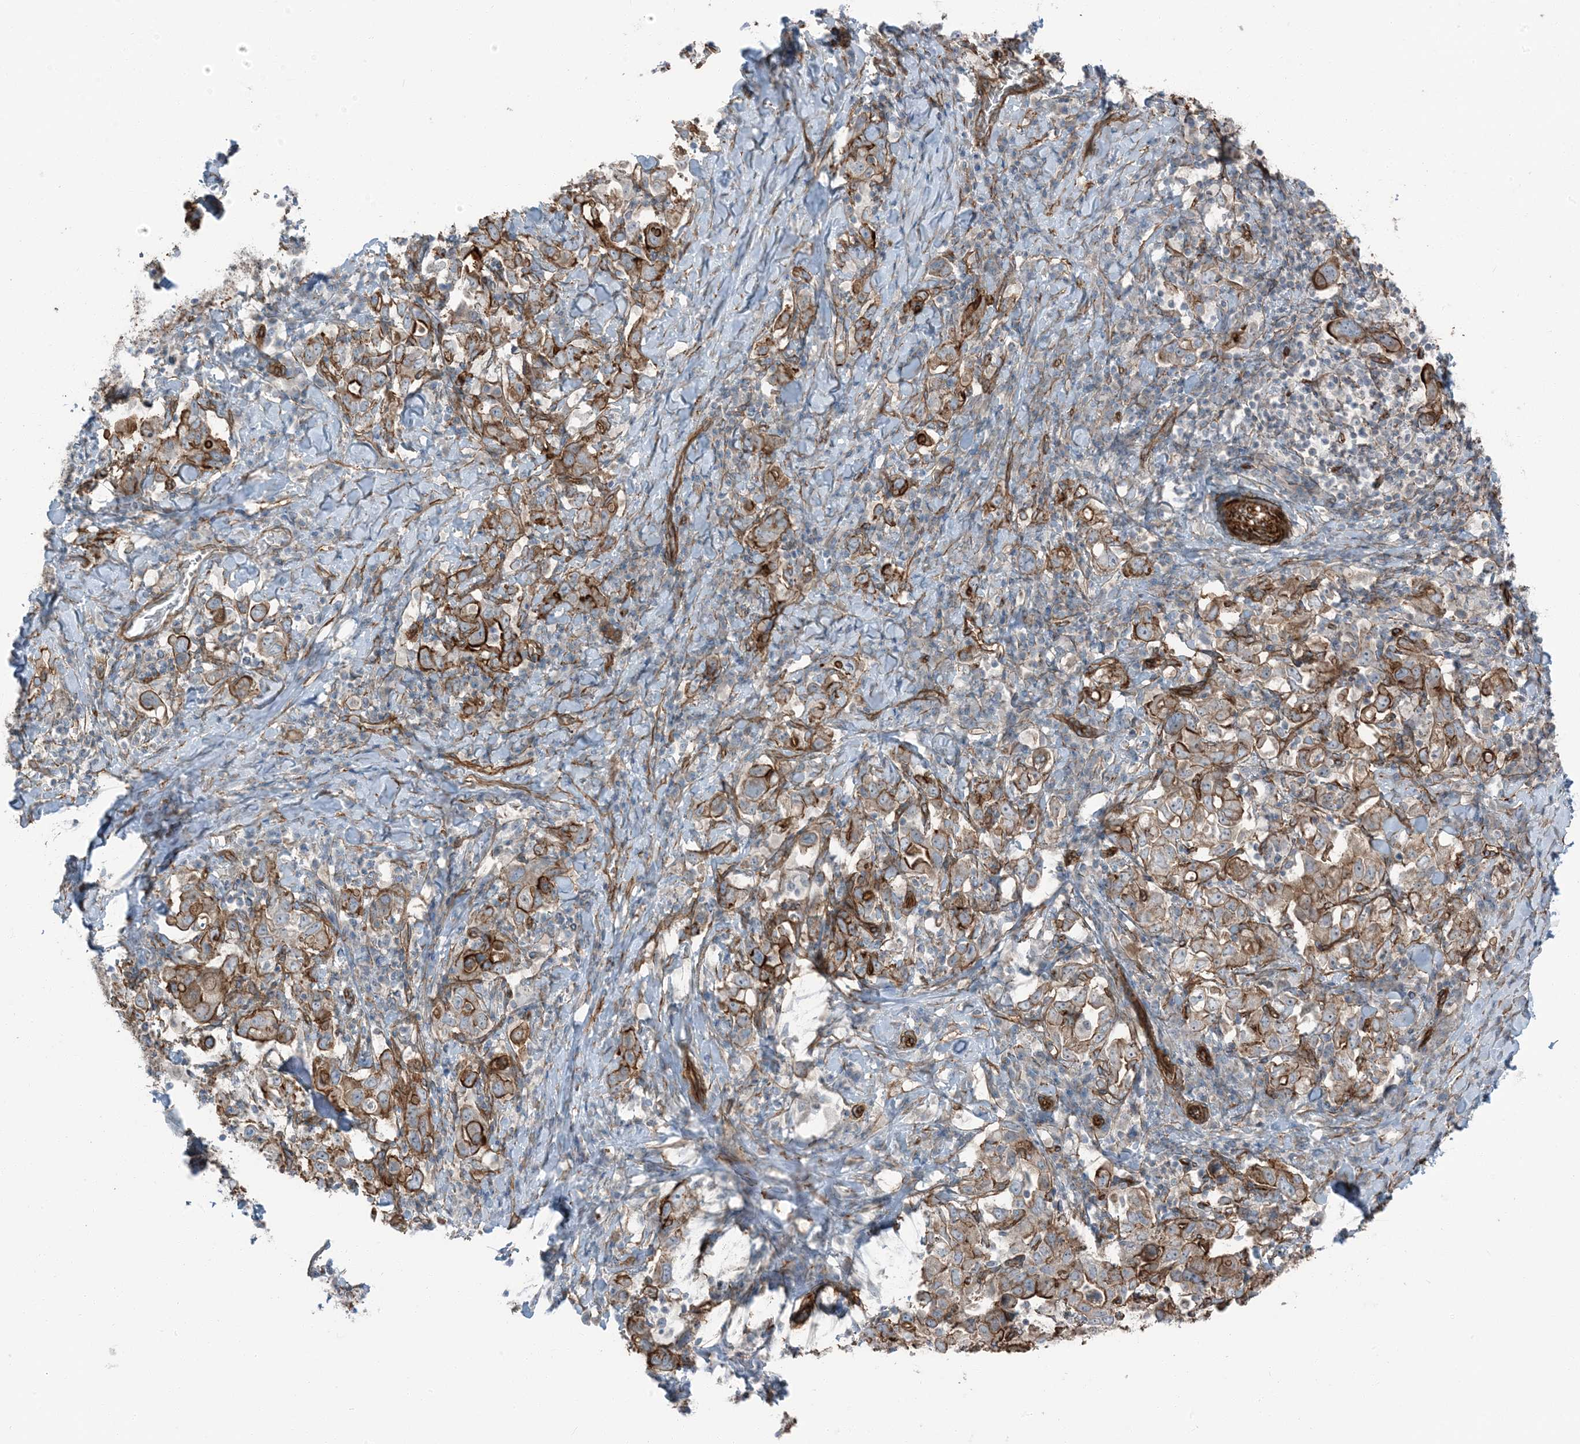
{"staining": {"intensity": "strong", "quantity": ">75%", "location": "cytoplasmic/membranous"}, "tissue": "stomach cancer", "cell_type": "Tumor cells", "image_type": "cancer", "snomed": [{"axis": "morphology", "description": "Adenocarcinoma, NOS"}, {"axis": "topography", "description": "Stomach, upper"}], "caption": "This is an image of immunohistochemistry (IHC) staining of adenocarcinoma (stomach), which shows strong staining in the cytoplasmic/membranous of tumor cells.", "gene": "ZFP90", "patient": {"sex": "male", "age": 62}}